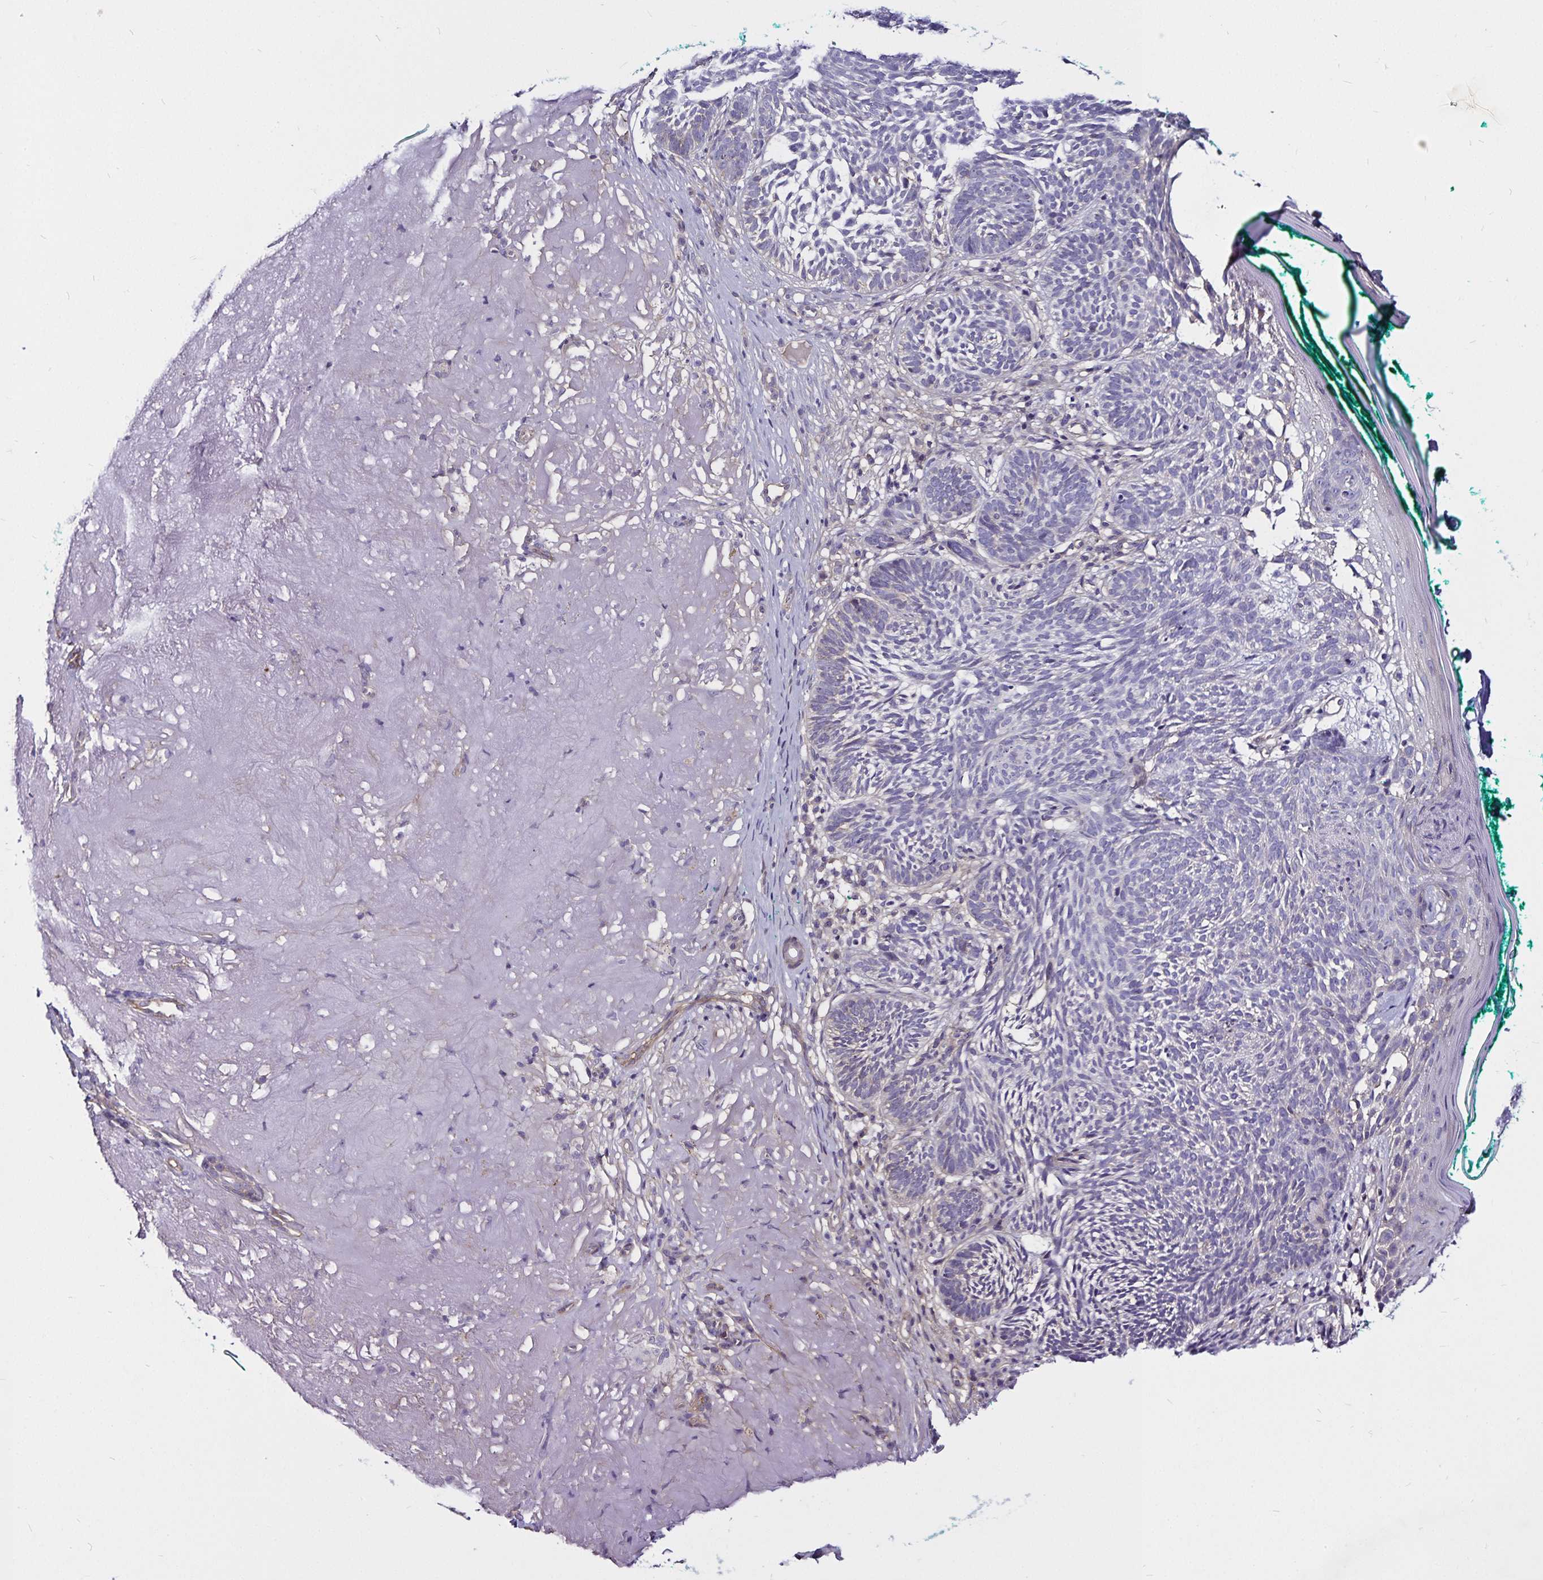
{"staining": {"intensity": "negative", "quantity": "none", "location": "none"}, "tissue": "skin cancer", "cell_type": "Tumor cells", "image_type": "cancer", "snomed": [{"axis": "morphology", "description": "Basal cell carcinoma"}, {"axis": "topography", "description": "Skin"}, {"axis": "topography", "description": "Skin of face"}], "caption": "This is a photomicrograph of IHC staining of basal cell carcinoma (skin), which shows no expression in tumor cells.", "gene": "GNG12", "patient": {"sex": "female", "age": 80}}